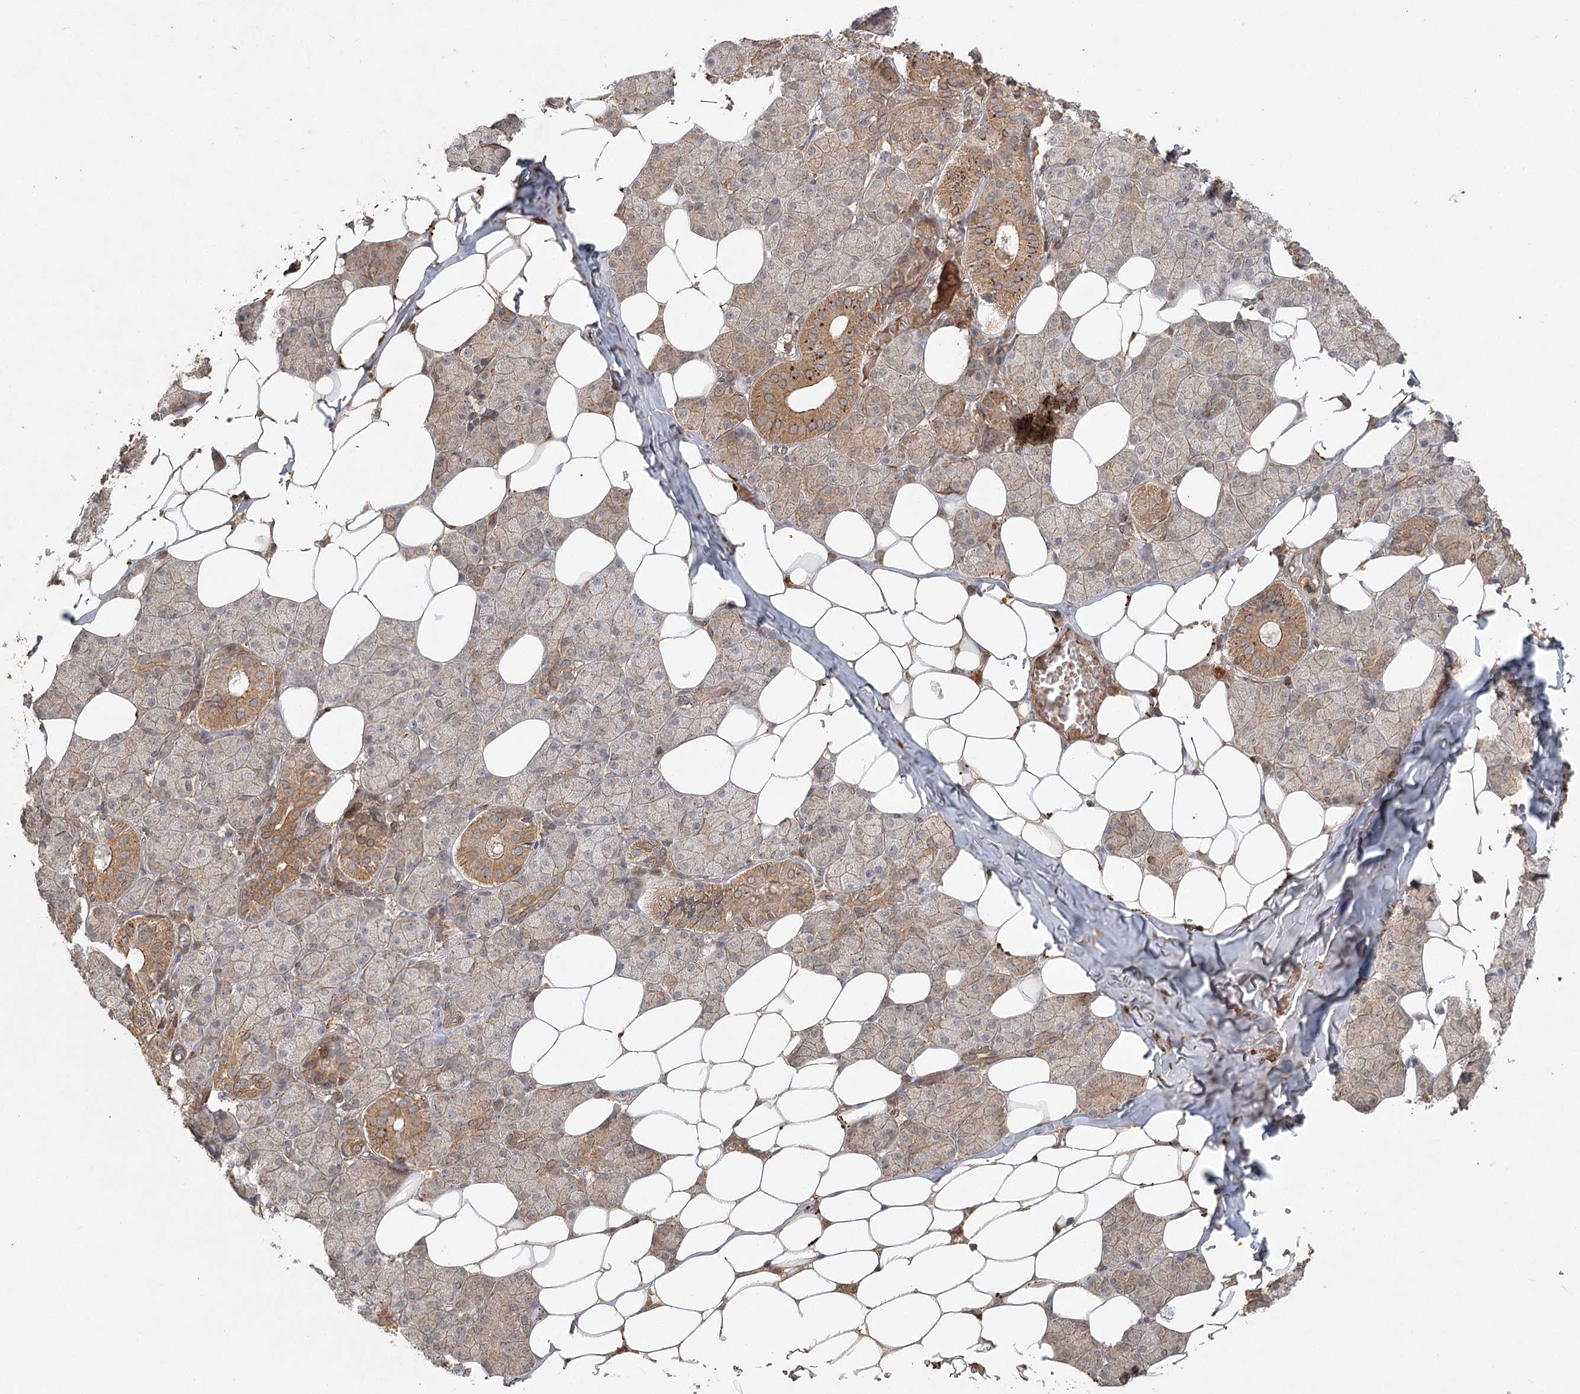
{"staining": {"intensity": "strong", "quantity": "25%-75%", "location": "cytoplasmic/membranous"}, "tissue": "salivary gland", "cell_type": "Glandular cells", "image_type": "normal", "snomed": [{"axis": "morphology", "description": "Normal tissue, NOS"}, {"axis": "topography", "description": "Salivary gland"}], "caption": "Immunohistochemistry (IHC) of unremarkable human salivary gland exhibits high levels of strong cytoplasmic/membranous expression in about 25%-75% of glandular cells.", "gene": "ARL13A", "patient": {"sex": "female", "age": 33}}